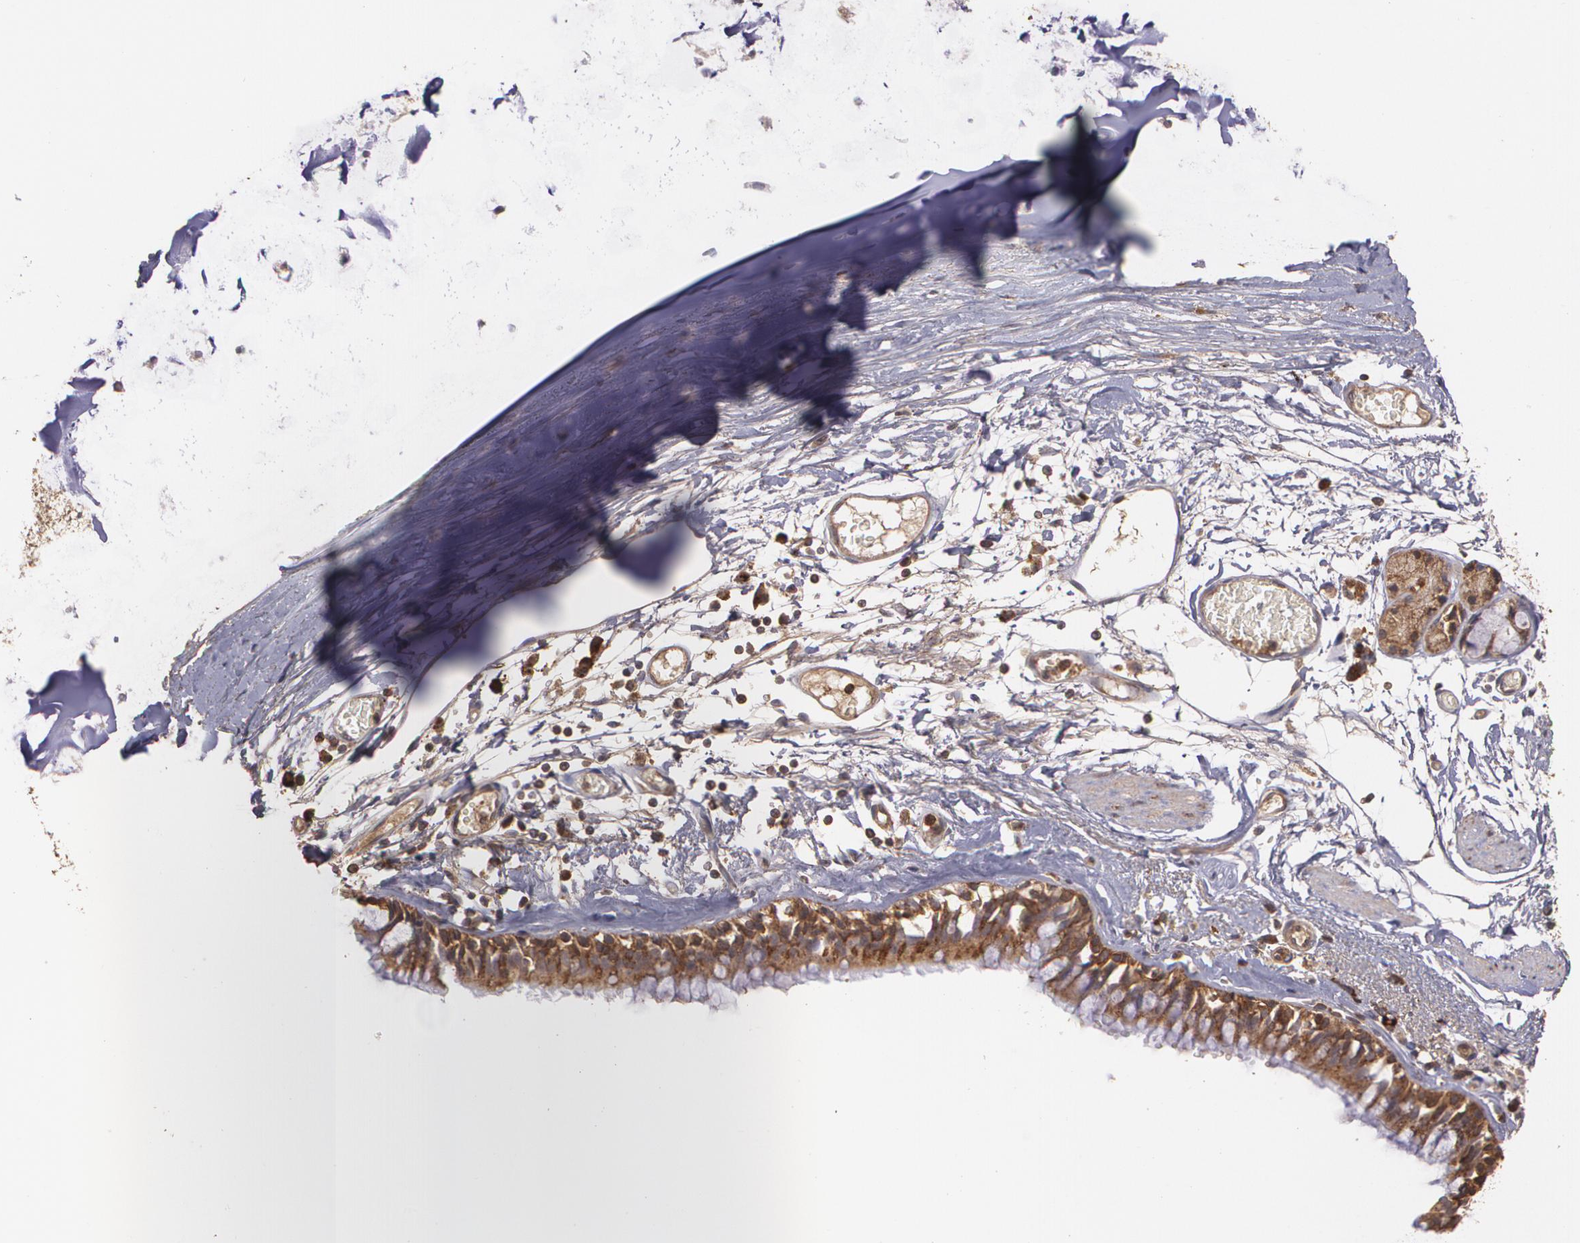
{"staining": {"intensity": "strong", "quantity": ">75%", "location": "cytoplasmic/membranous"}, "tissue": "bronchus", "cell_type": "Respiratory epithelial cells", "image_type": "normal", "snomed": [{"axis": "morphology", "description": "Normal tissue, NOS"}, {"axis": "topography", "description": "Bronchus"}, {"axis": "topography", "description": "Lung"}], "caption": "A brown stain labels strong cytoplasmic/membranous staining of a protein in respiratory epithelial cells of benign bronchus.", "gene": "ECE1", "patient": {"sex": "female", "age": 56}}